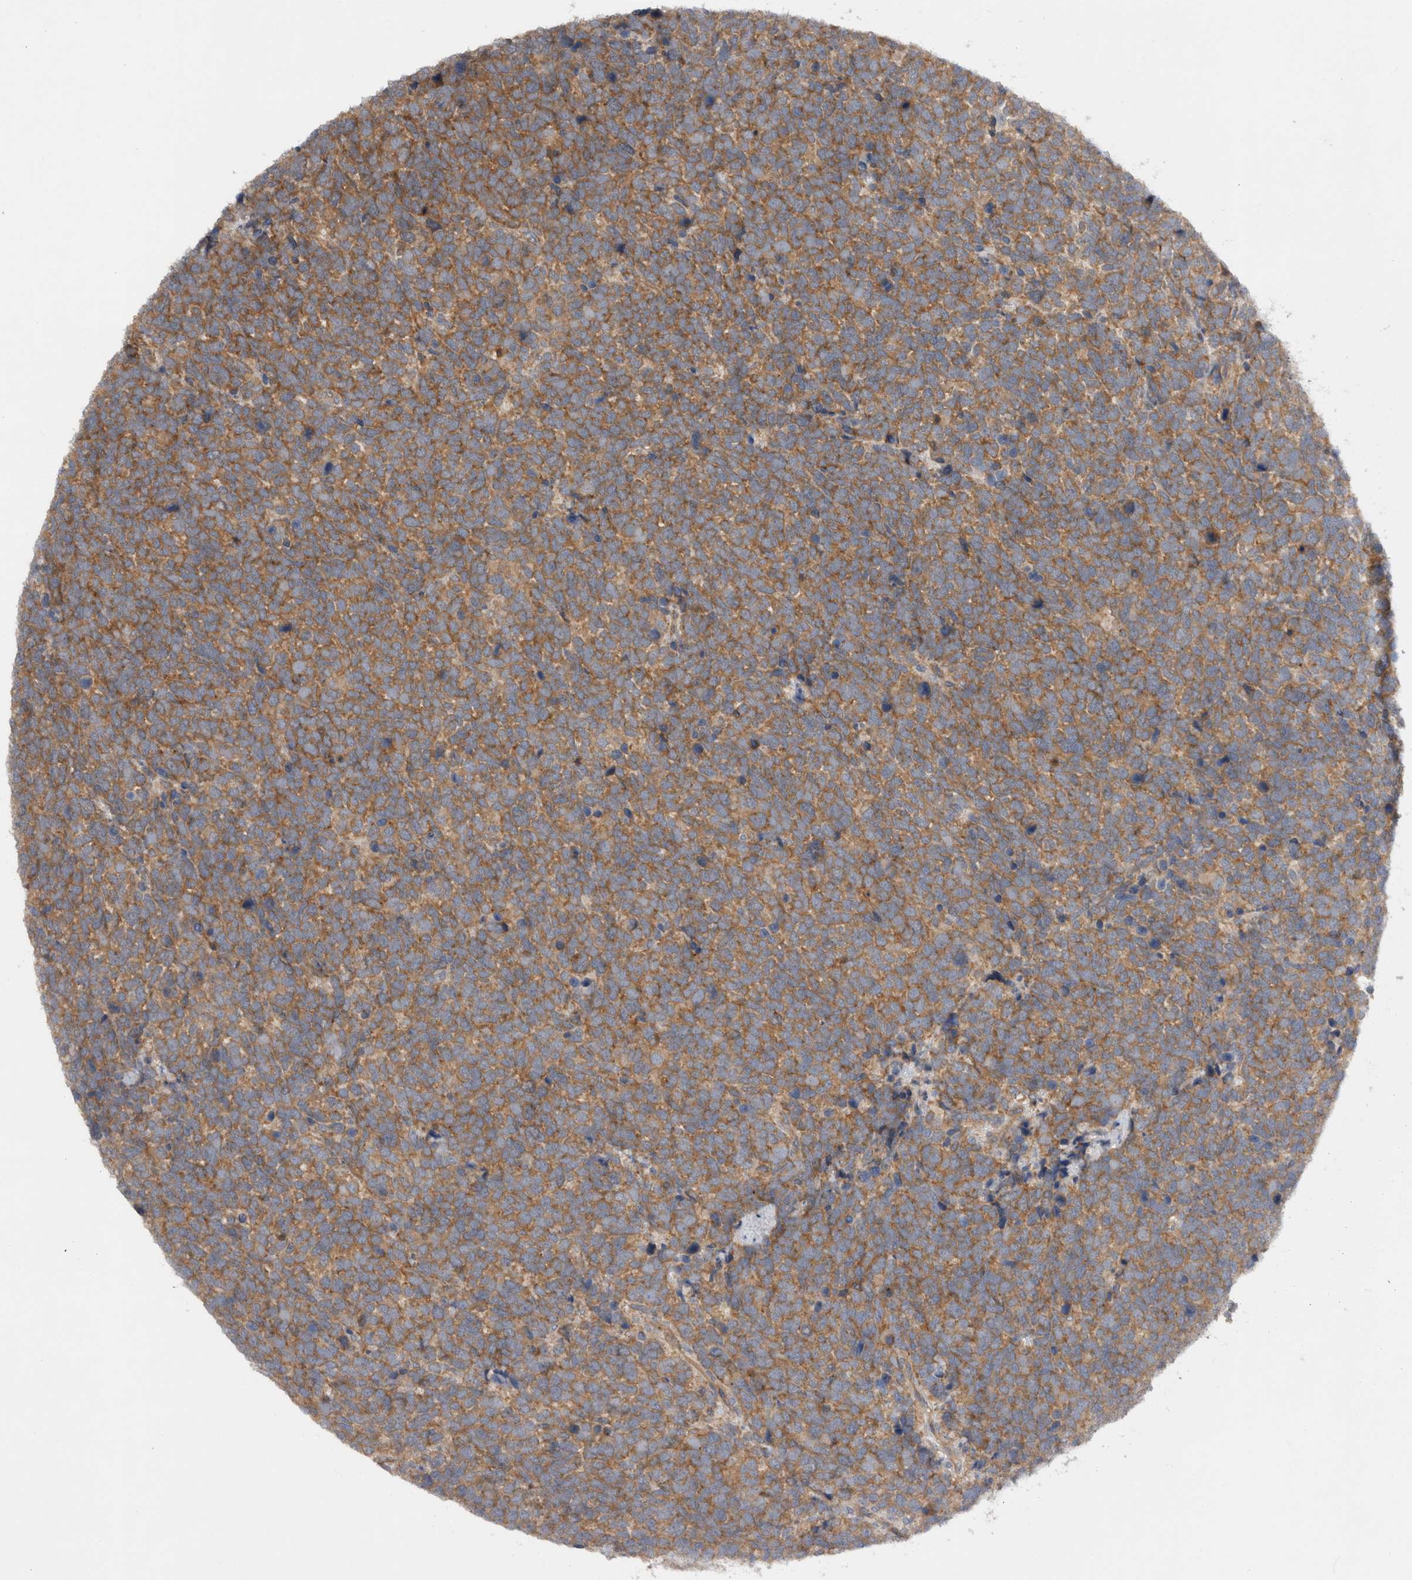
{"staining": {"intensity": "moderate", "quantity": ">75%", "location": "cytoplasmic/membranous"}, "tissue": "urothelial cancer", "cell_type": "Tumor cells", "image_type": "cancer", "snomed": [{"axis": "morphology", "description": "Urothelial carcinoma, High grade"}, {"axis": "topography", "description": "Urinary bladder"}], "caption": "This histopathology image shows IHC staining of human urothelial cancer, with medium moderate cytoplasmic/membranous expression in about >75% of tumor cells.", "gene": "SCARA5", "patient": {"sex": "female", "age": 82}}